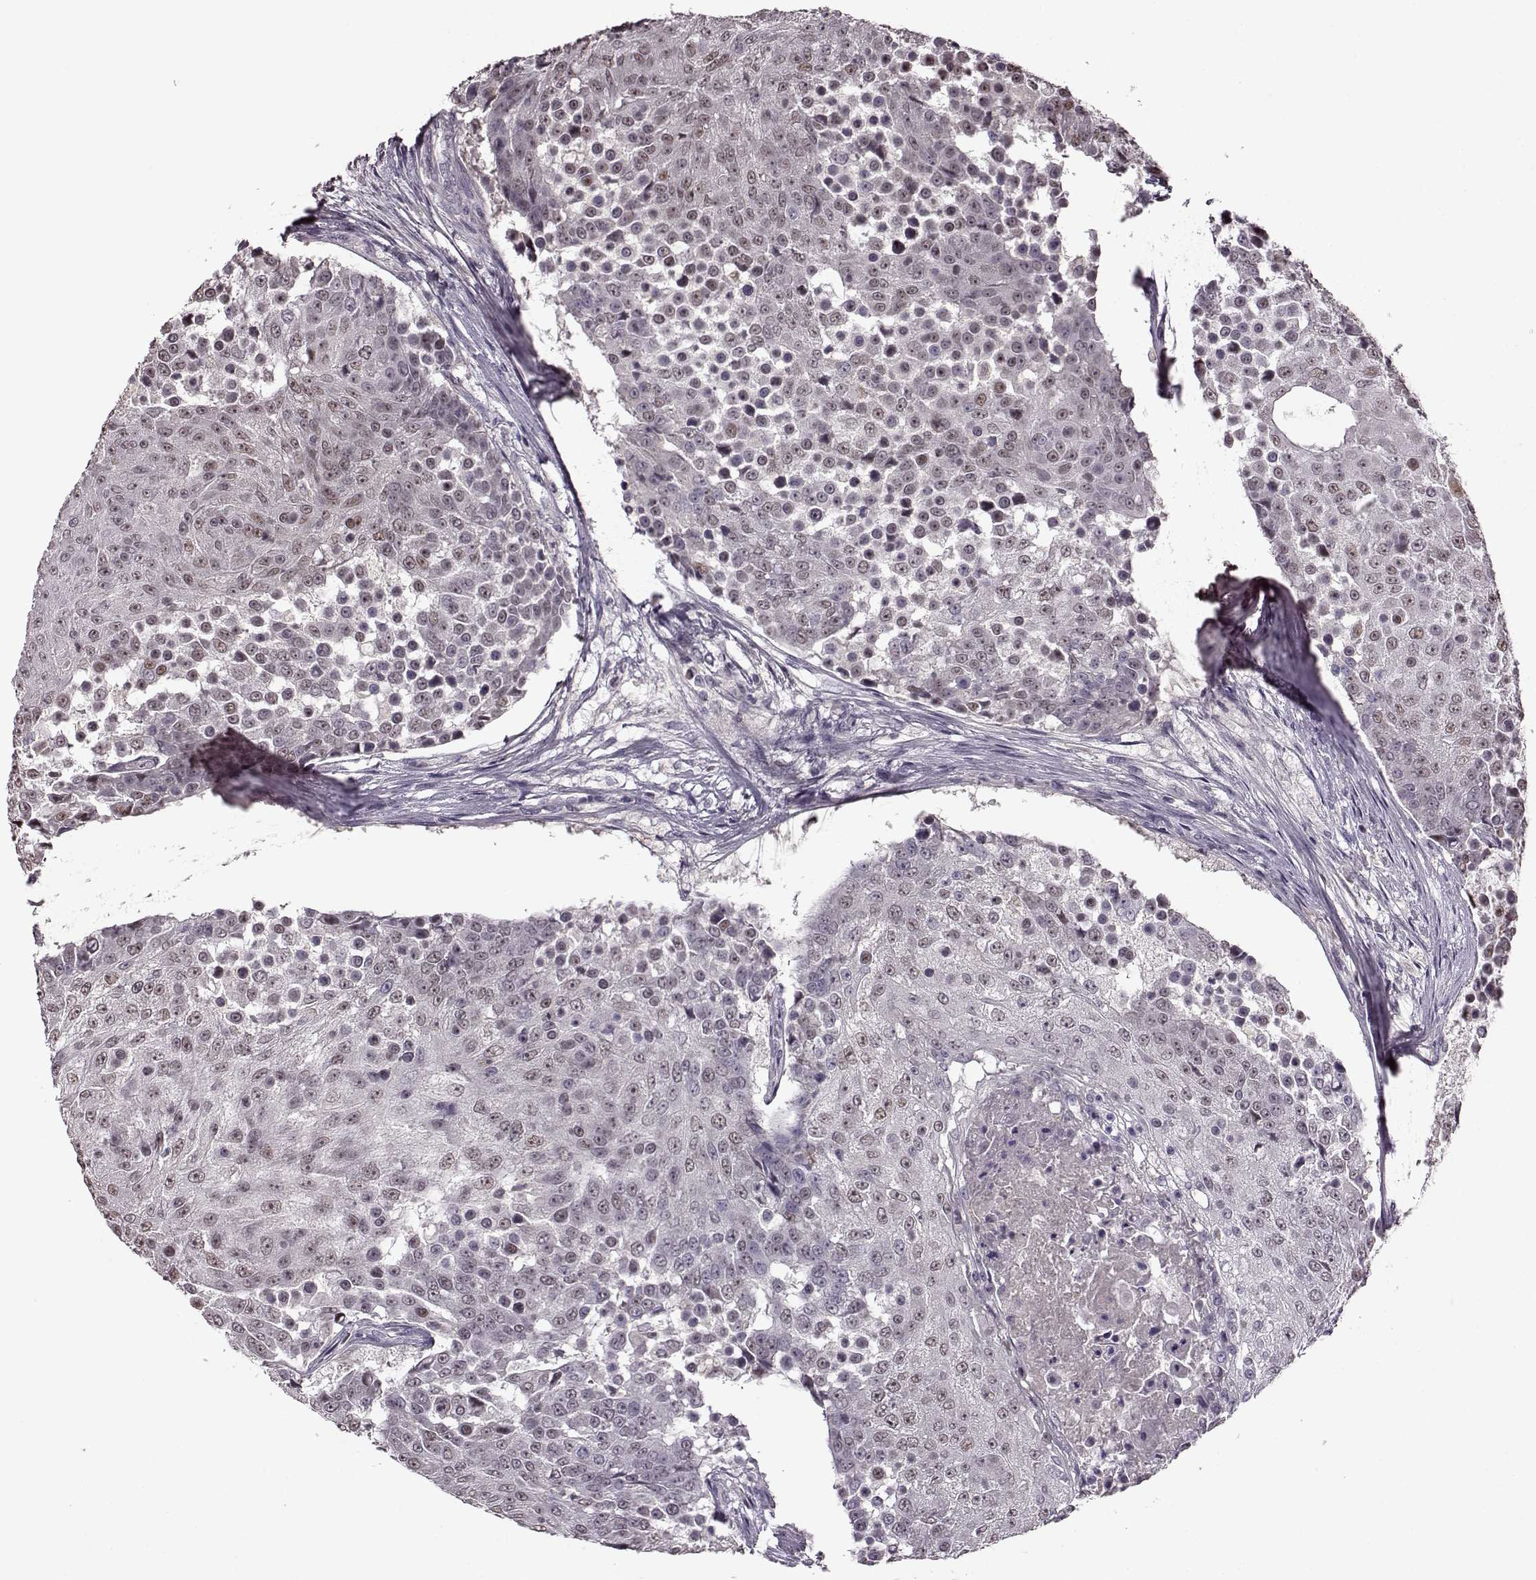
{"staining": {"intensity": "weak", "quantity": "25%-75%", "location": "nuclear"}, "tissue": "urothelial cancer", "cell_type": "Tumor cells", "image_type": "cancer", "snomed": [{"axis": "morphology", "description": "Urothelial carcinoma, High grade"}, {"axis": "topography", "description": "Urinary bladder"}], "caption": "IHC photomicrograph of urothelial cancer stained for a protein (brown), which shows low levels of weak nuclear positivity in approximately 25%-75% of tumor cells.", "gene": "CNGA3", "patient": {"sex": "female", "age": 63}}